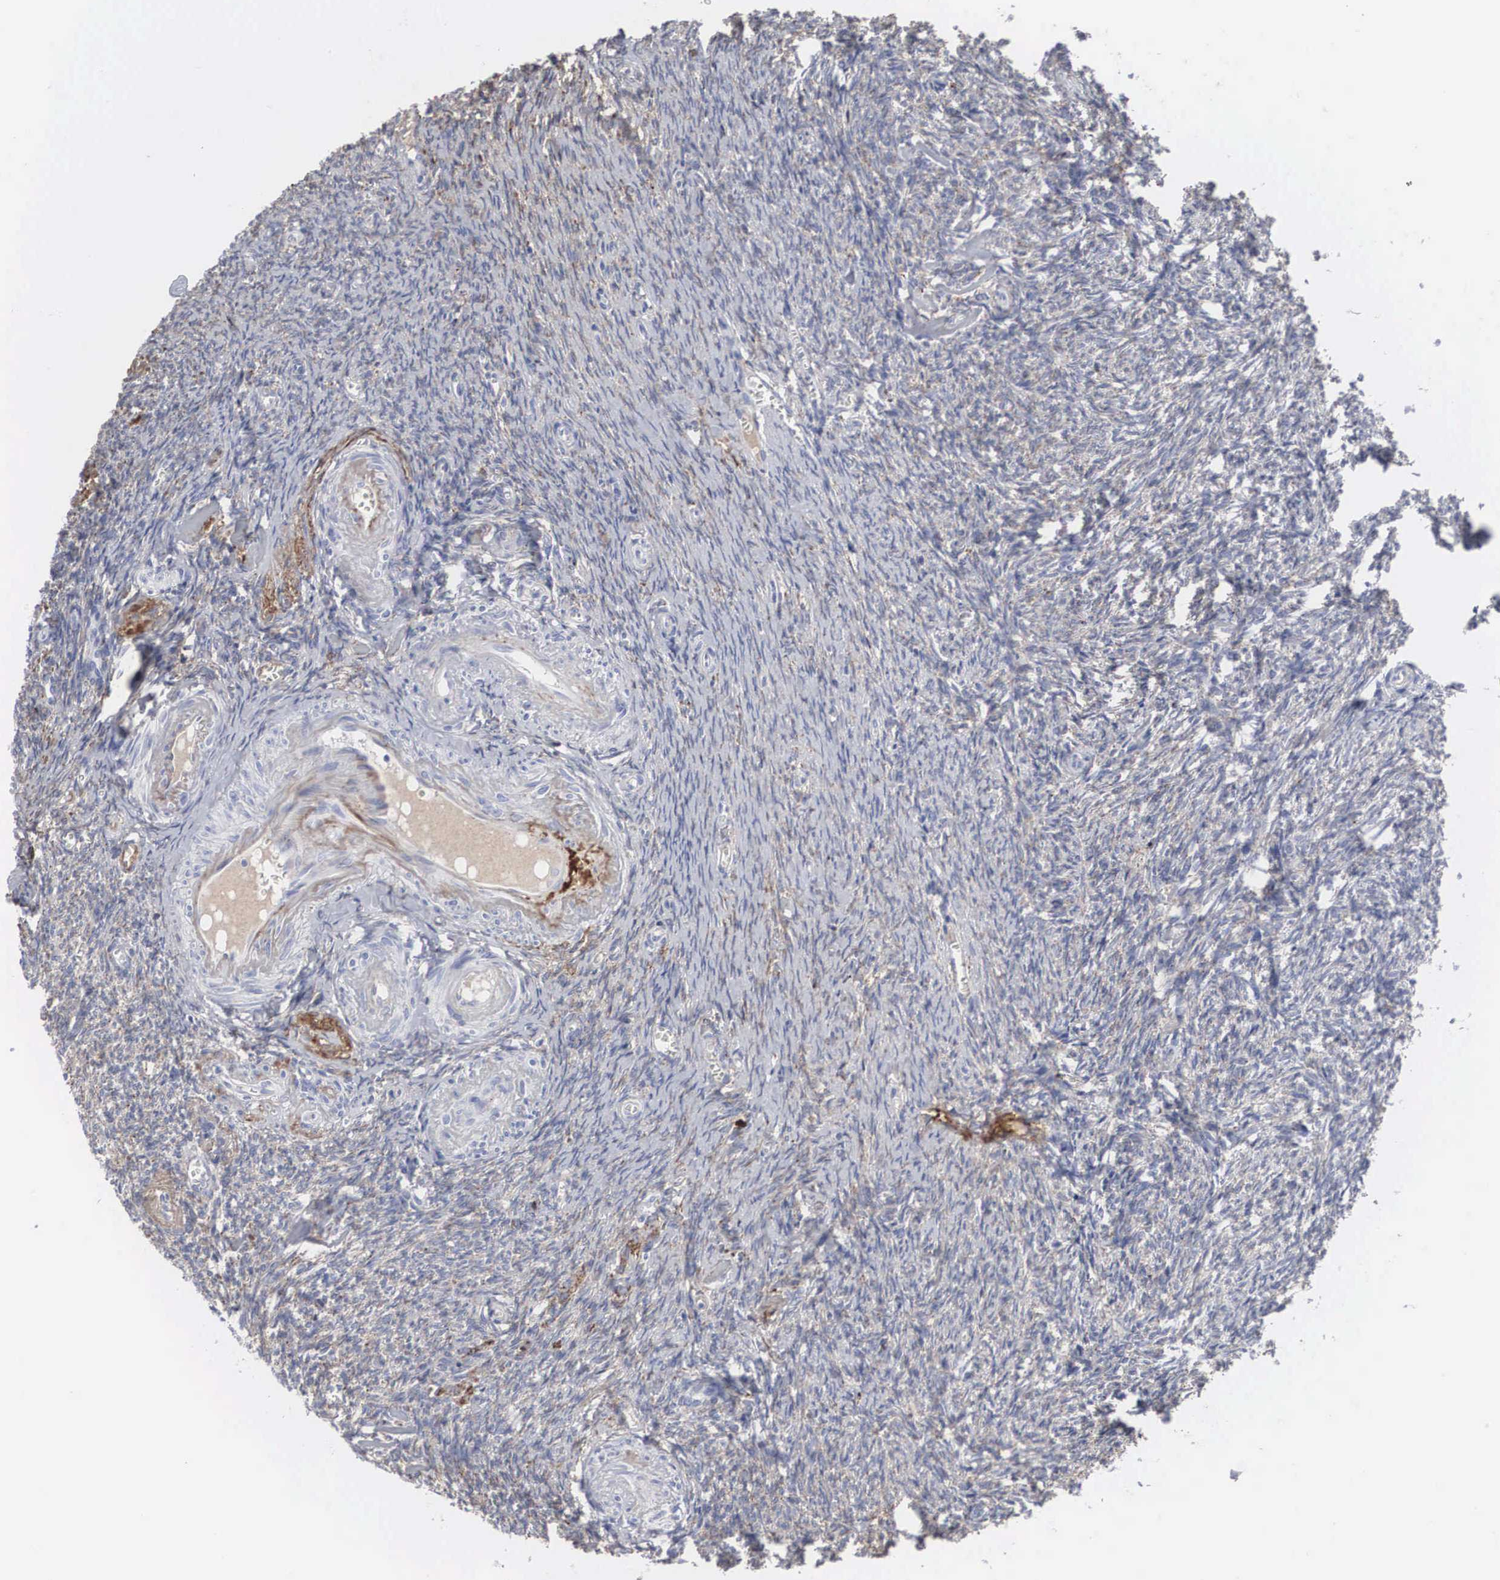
{"staining": {"intensity": "moderate", "quantity": ">75%", "location": "cytoplasmic/membranous"}, "tissue": "ovary", "cell_type": "Follicle cells", "image_type": "normal", "snomed": [{"axis": "morphology", "description": "Normal tissue, NOS"}, {"axis": "topography", "description": "Ovary"}], "caption": "This photomicrograph reveals immunohistochemistry (IHC) staining of benign human ovary, with medium moderate cytoplasmic/membranous staining in about >75% of follicle cells.", "gene": "LGALS3BP", "patient": {"sex": "female", "age": 54}}